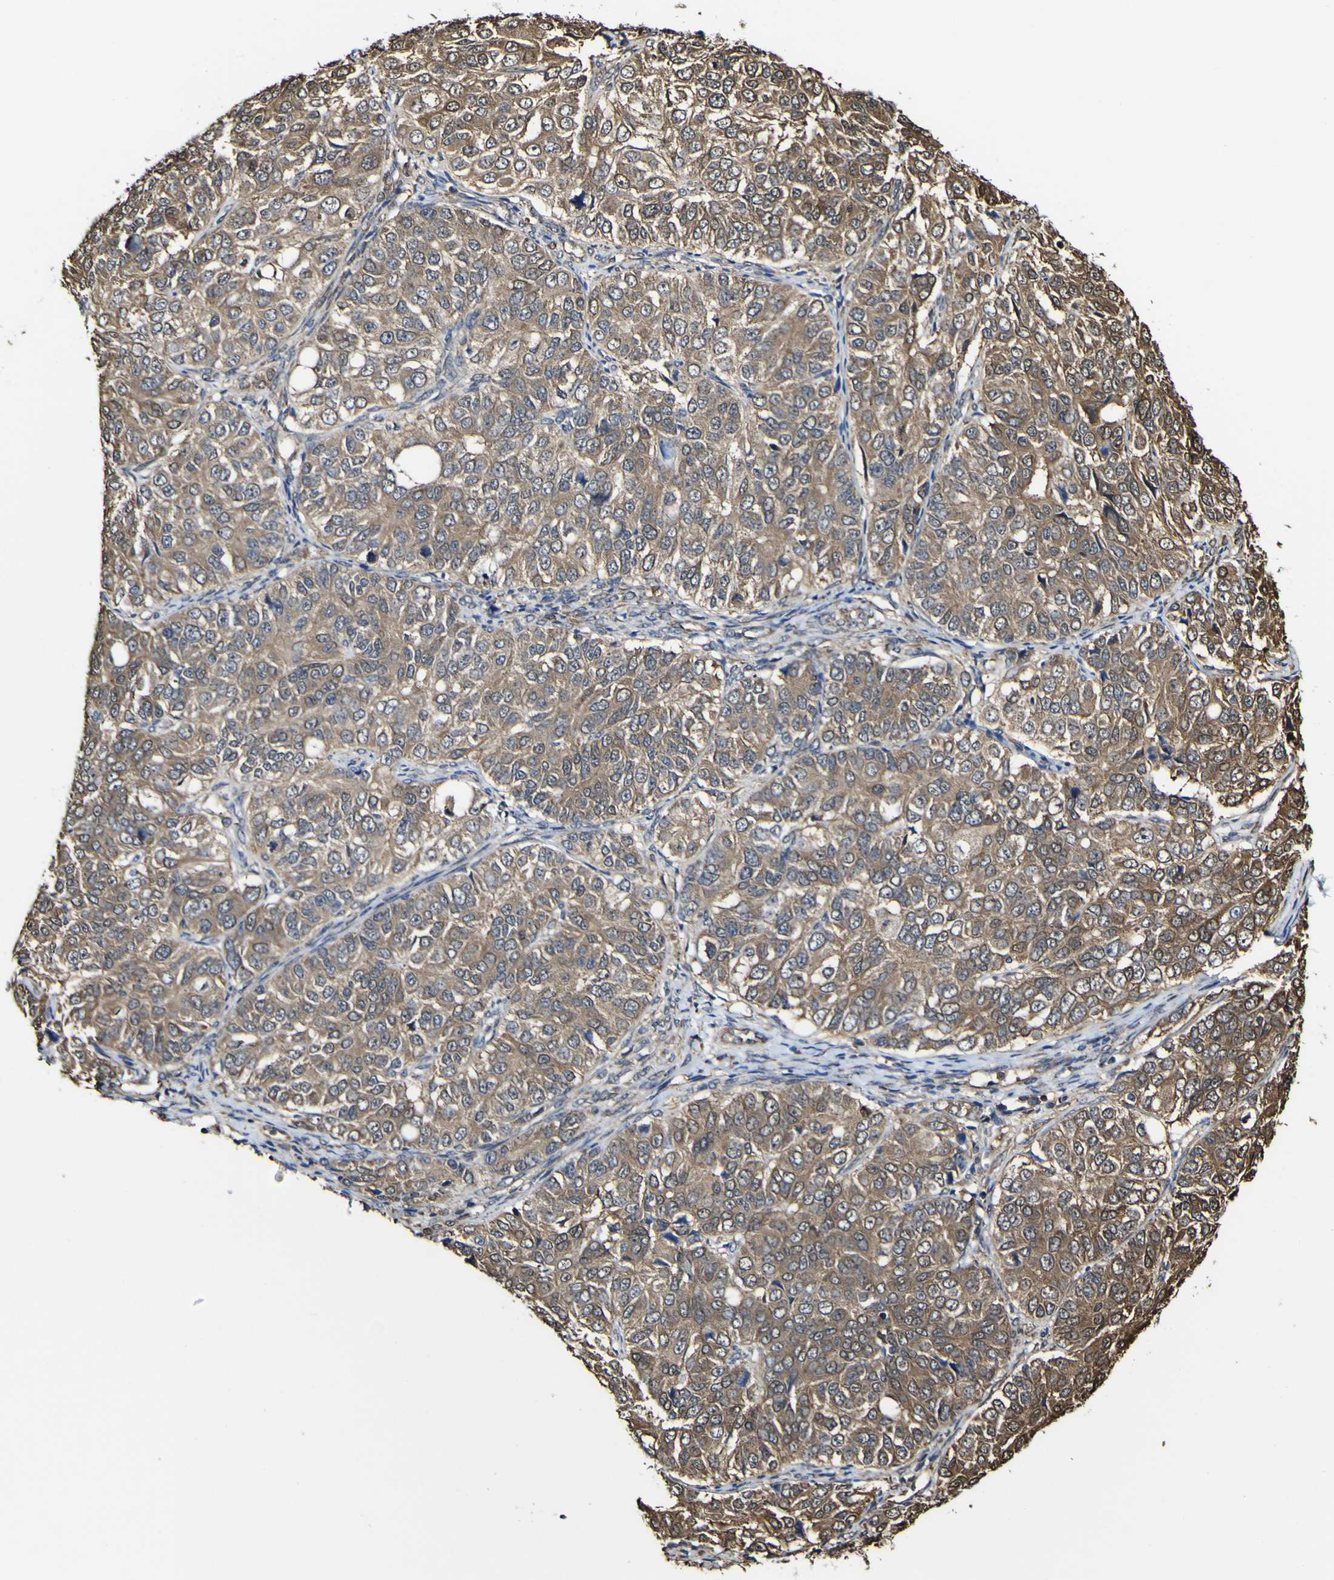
{"staining": {"intensity": "moderate", "quantity": ">75%", "location": "cytoplasmic/membranous"}, "tissue": "ovarian cancer", "cell_type": "Tumor cells", "image_type": "cancer", "snomed": [{"axis": "morphology", "description": "Carcinoma, endometroid"}, {"axis": "topography", "description": "Ovary"}], "caption": "A micrograph of human ovarian endometroid carcinoma stained for a protein demonstrates moderate cytoplasmic/membranous brown staining in tumor cells. (Brightfield microscopy of DAB IHC at high magnification).", "gene": "PTPRR", "patient": {"sex": "female", "age": 51}}